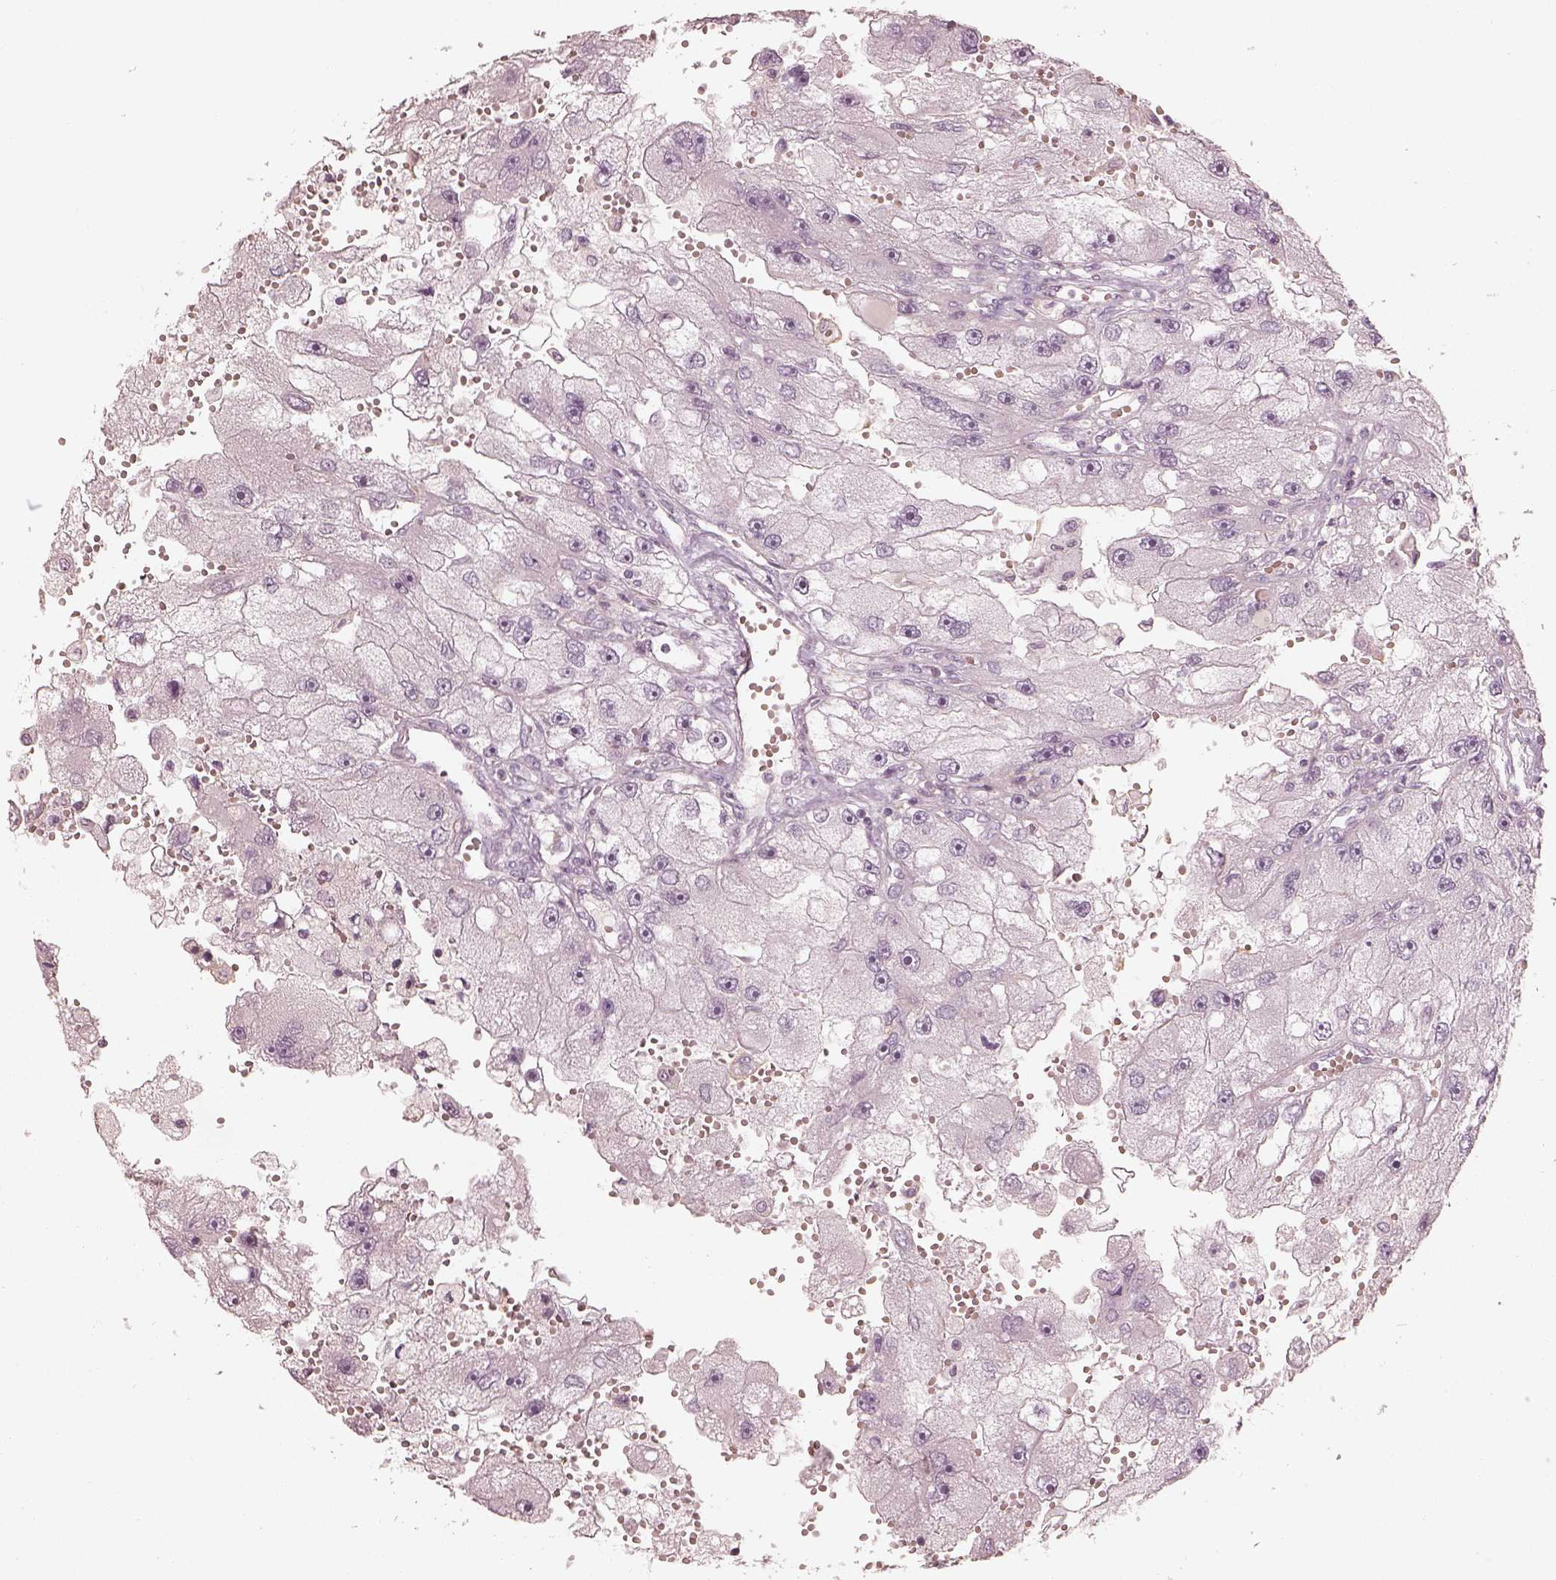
{"staining": {"intensity": "negative", "quantity": "none", "location": "none"}, "tissue": "renal cancer", "cell_type": "Tumor cells", "image_type": "cancer", "snomed": [{"axis": "morphology", "description": "Adenocarcinoma, NOS"}, {"axis": "topography", "description": "Kidney"}], "caption": "Renal adenocarcinoma stained for a protein using immunohistochemistry shows no staining tumor cells.", "gene": "PRLHR", "patient": {"sex": "male", "age": 63}}